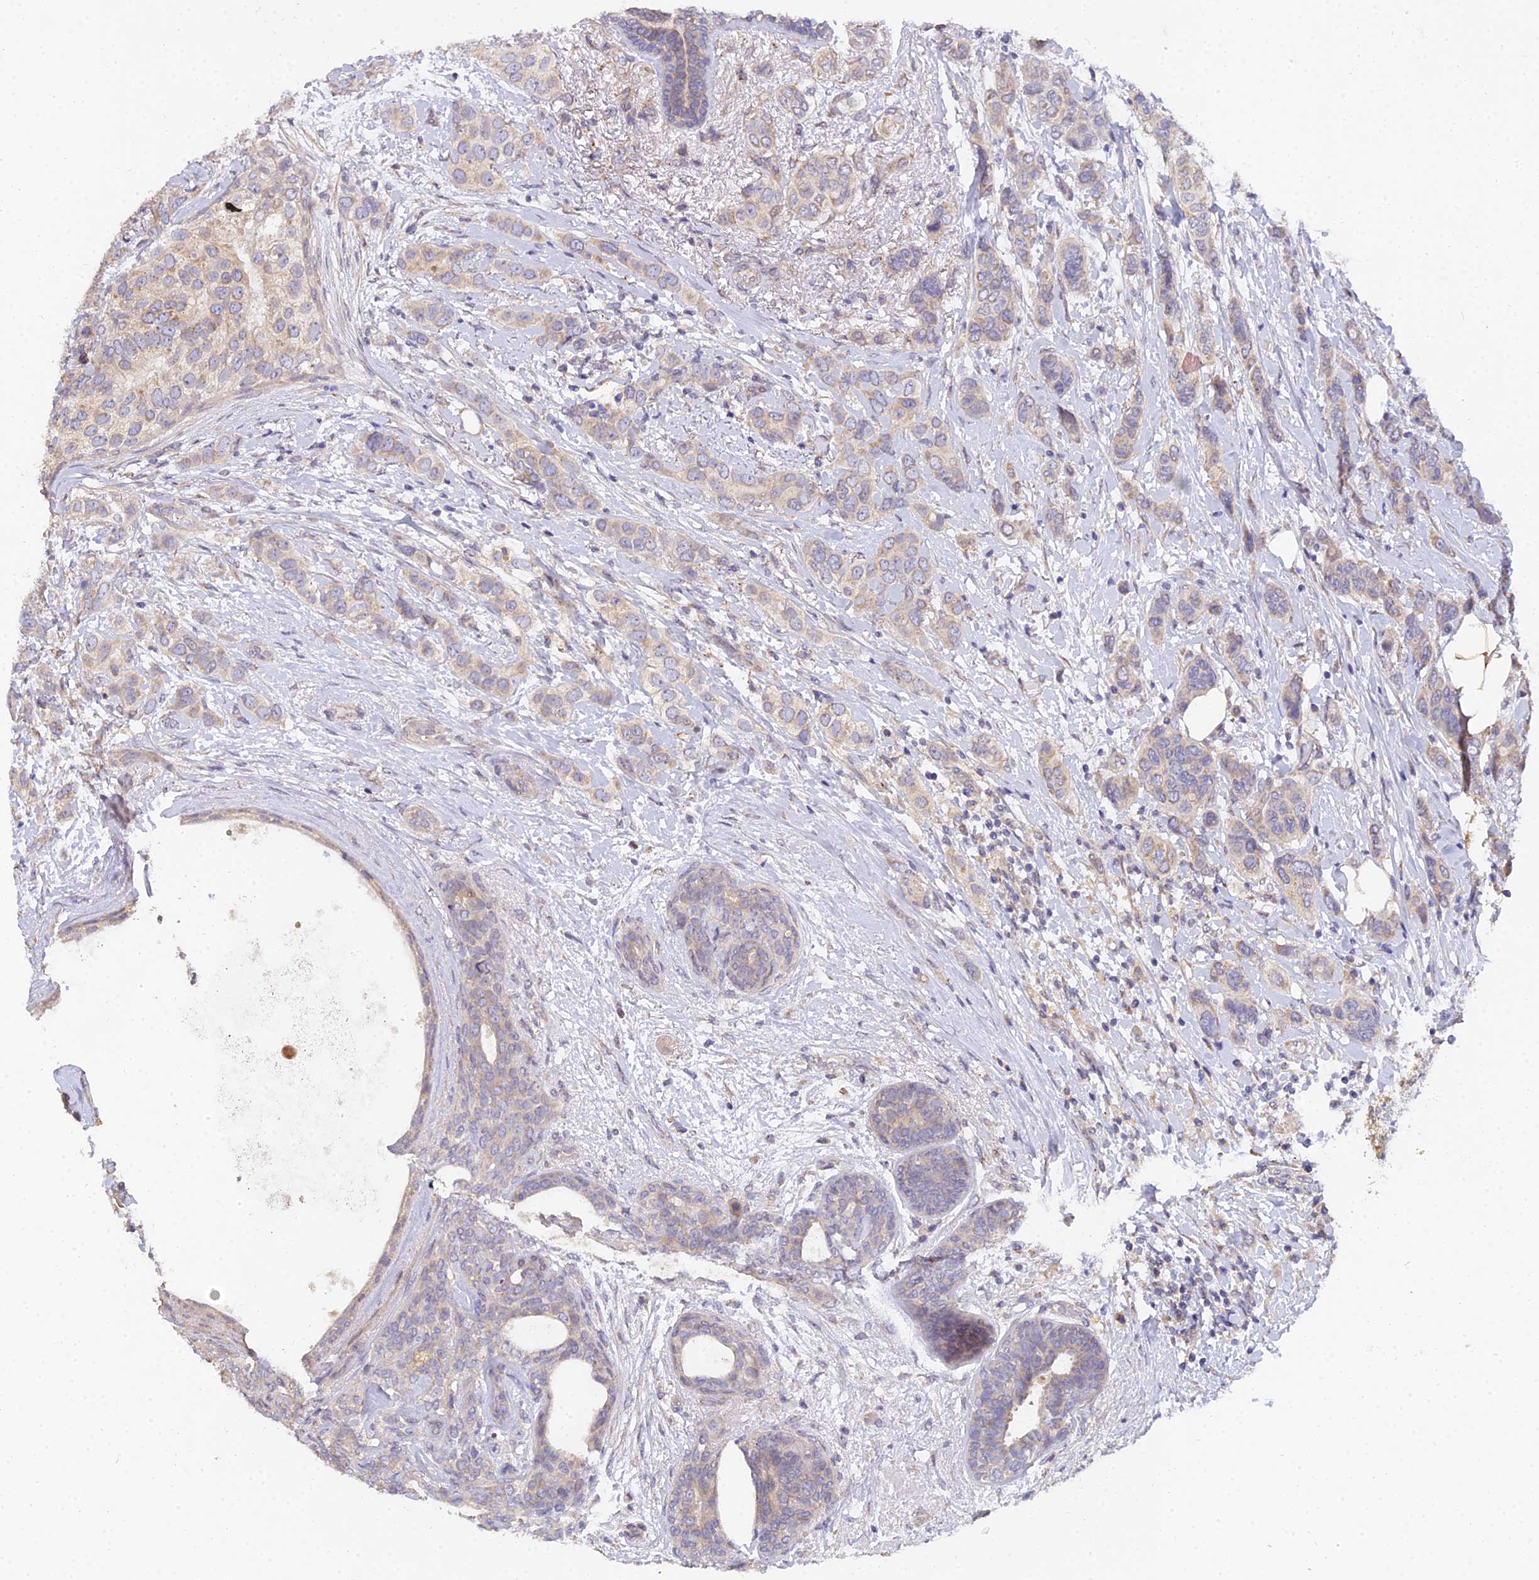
{"staining": {"intensity": "weak", "quantity": ">75%", "location": "cytoplasmic/membranous"}, "tissue": "breast cancer", "cell_type": "Tumor cells", "image_type": "cancer", "snomed": [{"axis": "morphology", "description": "Lobular carcinoma"}, {"axis": "topography", "description": "Breast"}], "caption": "Immunohistochemistry image of neoplastic tissue: human breast cancer (lobular carcinoma) stained using IHC displays low levels of weak protein expression localized specifically in the cytoplasmic/membranous of tumor cells, appearing as a cytoplasmic/membranous brown color.", "gene": "ARL8B", "patient": {"sex": "female", "age": 51}}